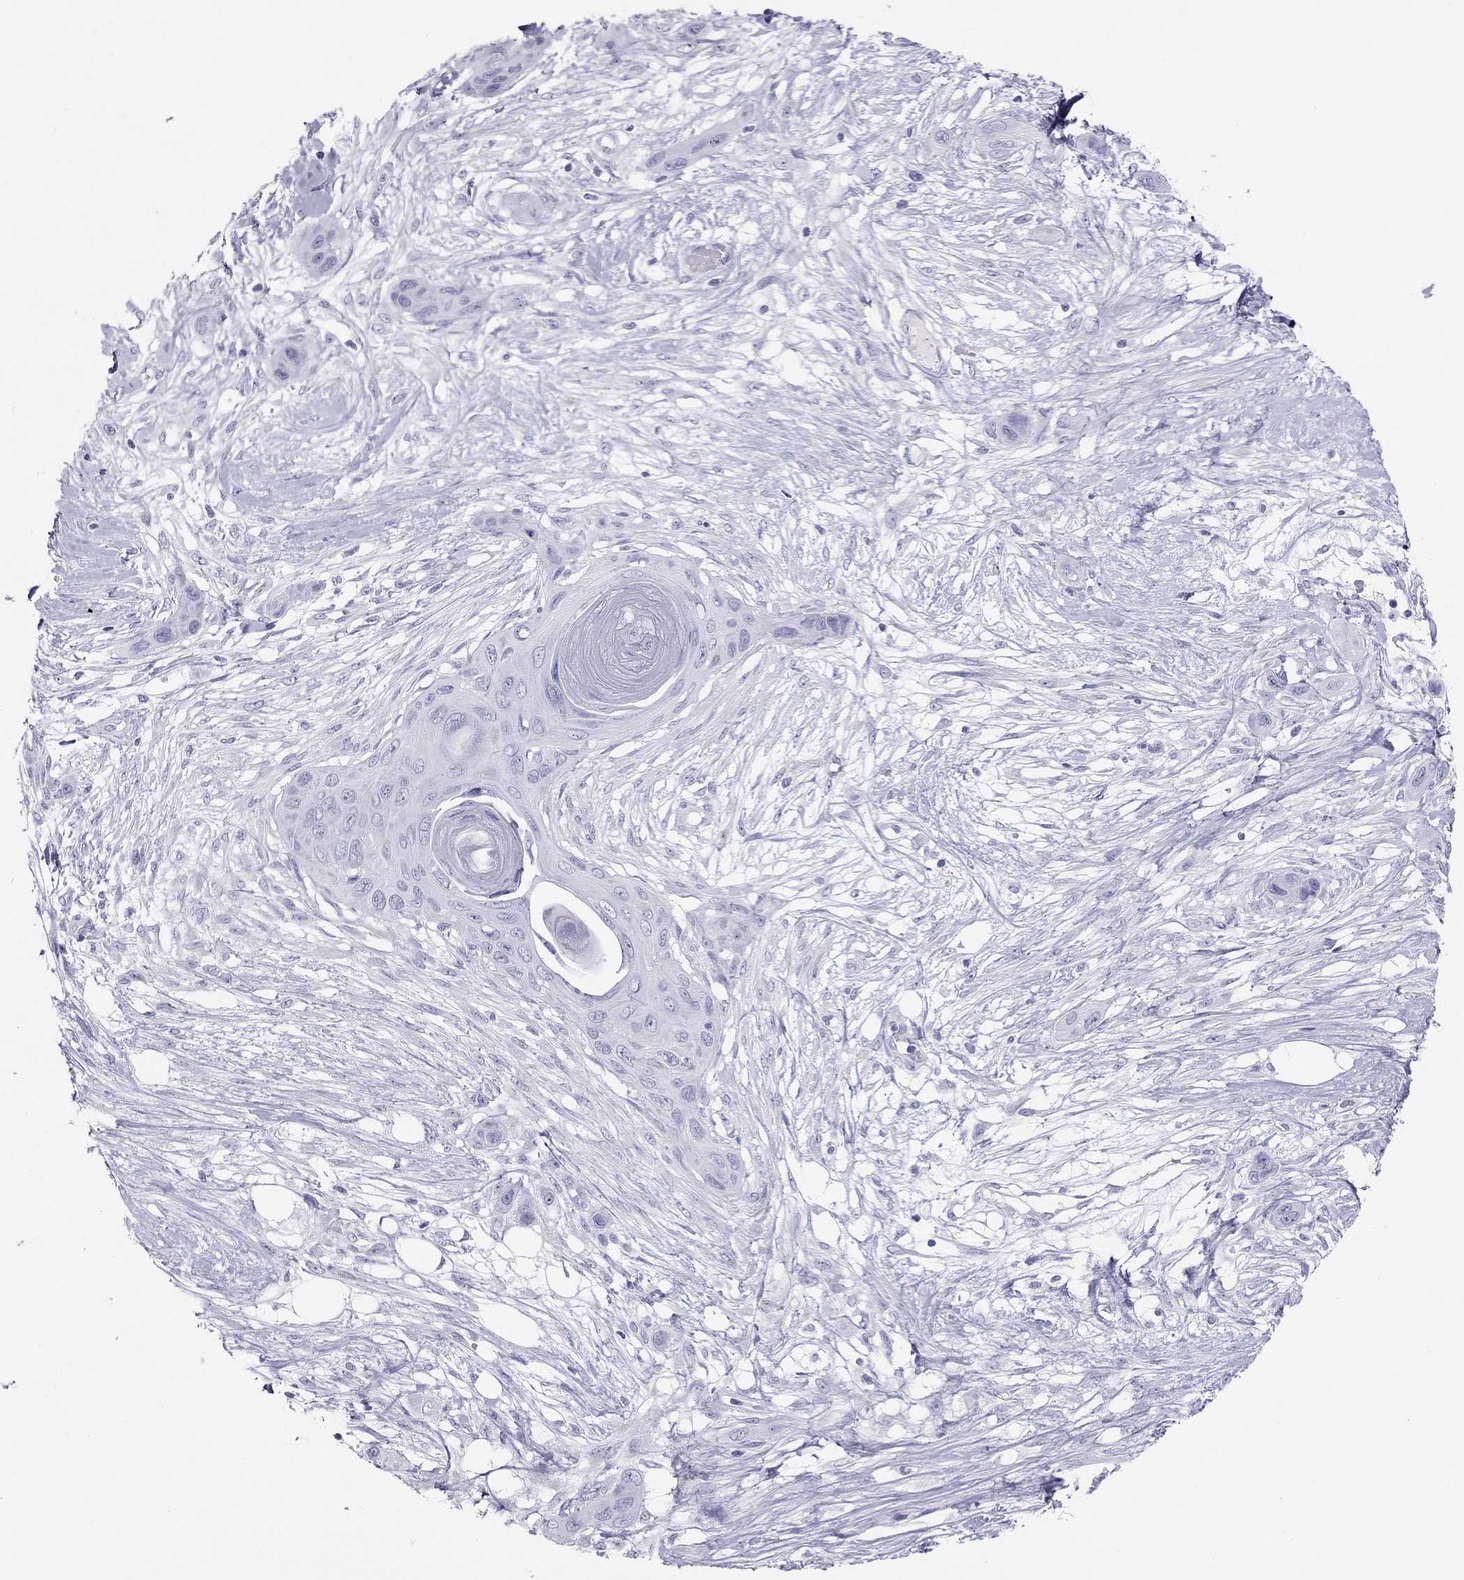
{"staining": {"intensity": "negative", "quantity": "none", "location": "none"}, "tissue": "skin cancer", "cell_type": "Tumor cells", "image_type": "cancer", "snomed": [{"axis": "morphology", "description": "Squamous cell carcinoma, NOS"}, {"axis": "topography", "description": "Skin"}], "caption": "Tumor cells show no significant protein staining in skin squamous cell carcinoma.", "gene": "KLRG1", "patient": {"sex": "male", "age": 79}}